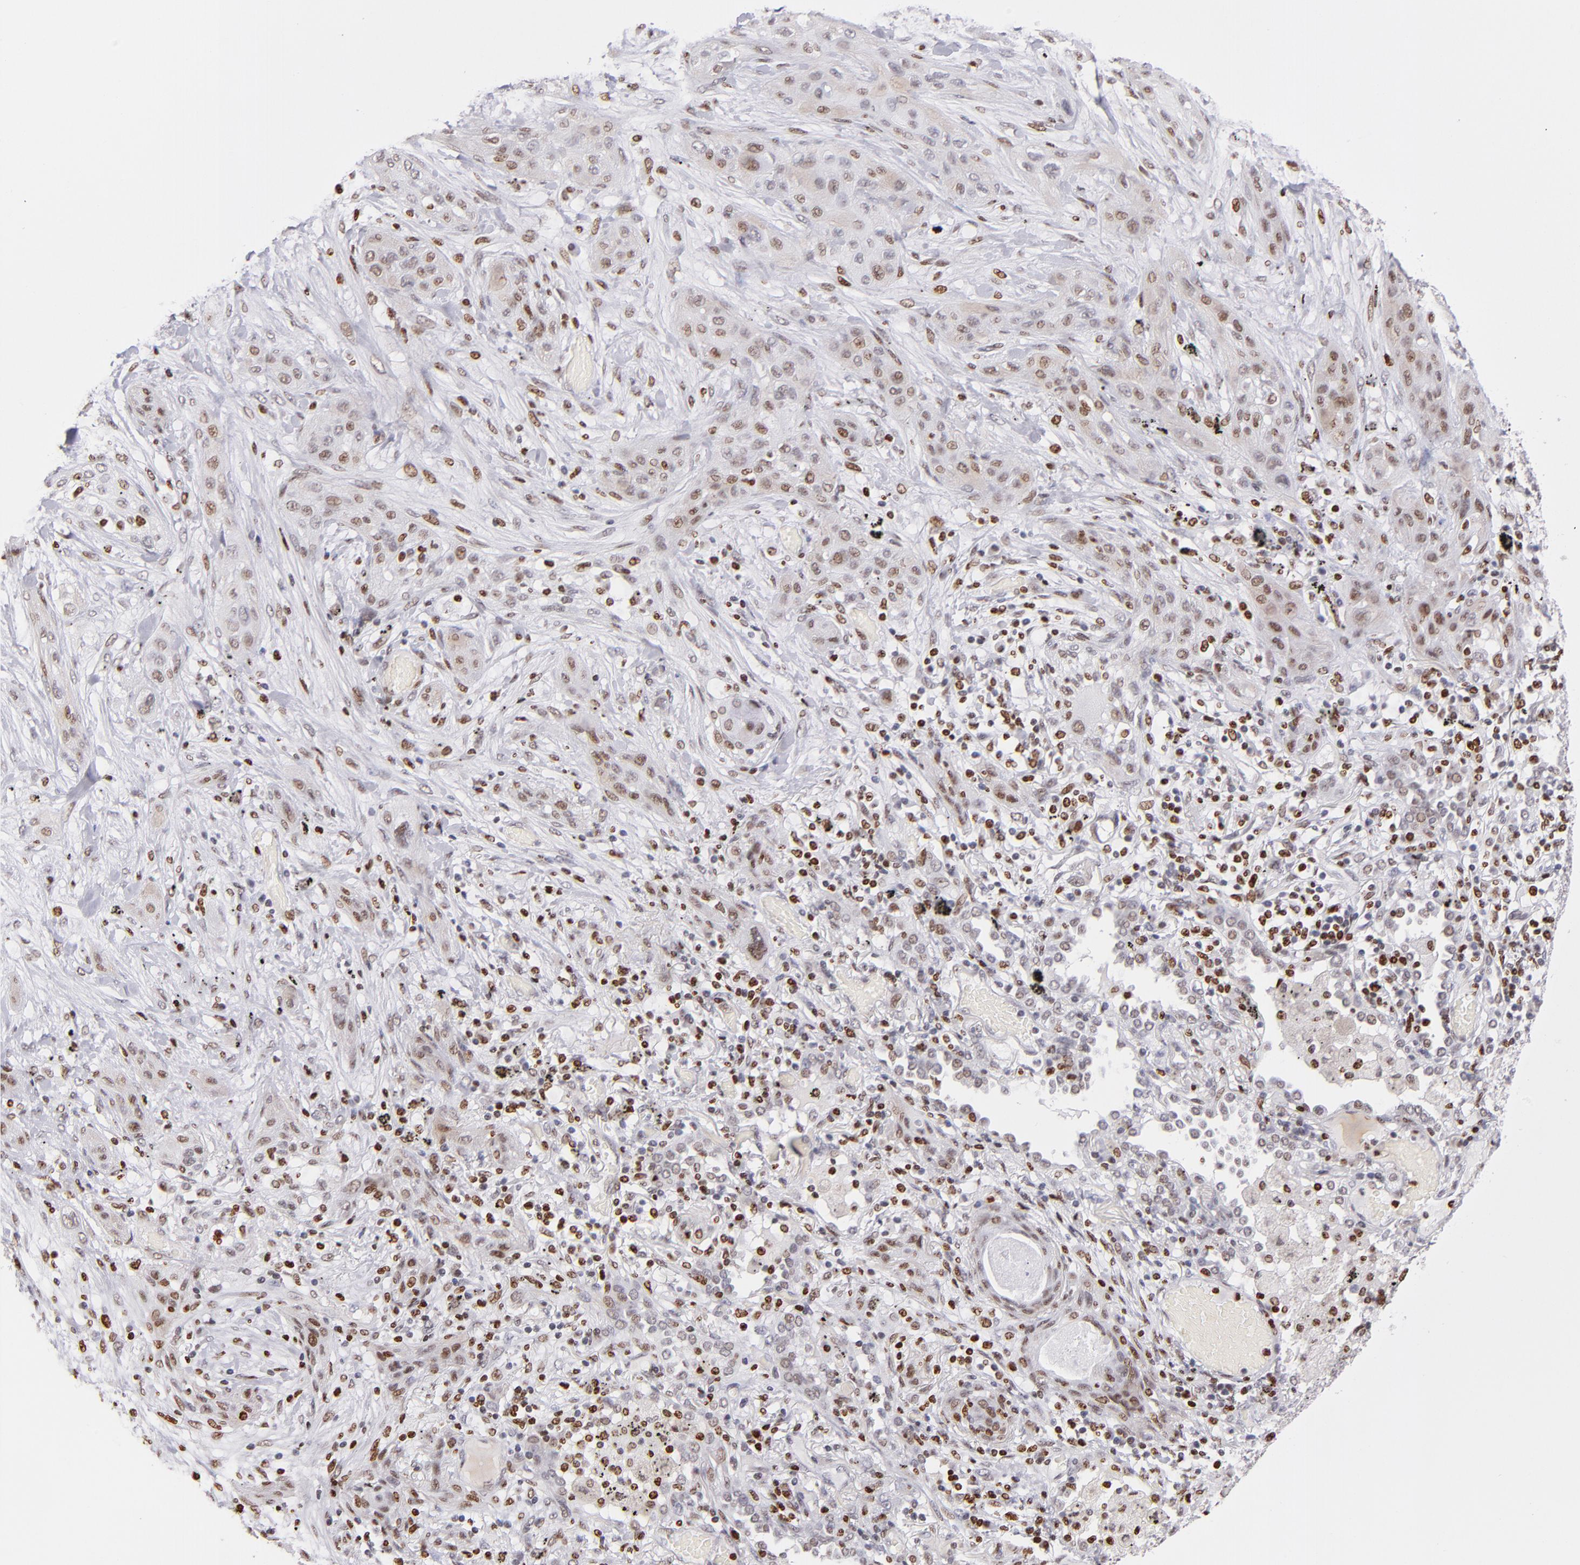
{"staining": {"intensity": "strong", "quantity": "25%-75%", "location": "nuclear"}, "tissue": "lung cancer", "cell_type": "Tumor cells", "image_type": "cancer", "snomed": [{"axis": "morphology", "description": "Squamous cell carcinoma, NOS"}, {"axis": "topography", "description": "Lung"}], "caption": "The immunohistochemical stain highlights strong nuclear staining in tumor cells of lung squamous cell carcinoma tissue. The staining was performed using DAB, with brown indicating positive protein expression. Nuclei are stained blue with hematoxylin.", "gene": "POLA1", "patient": {"sex": "female", "age": 47}}